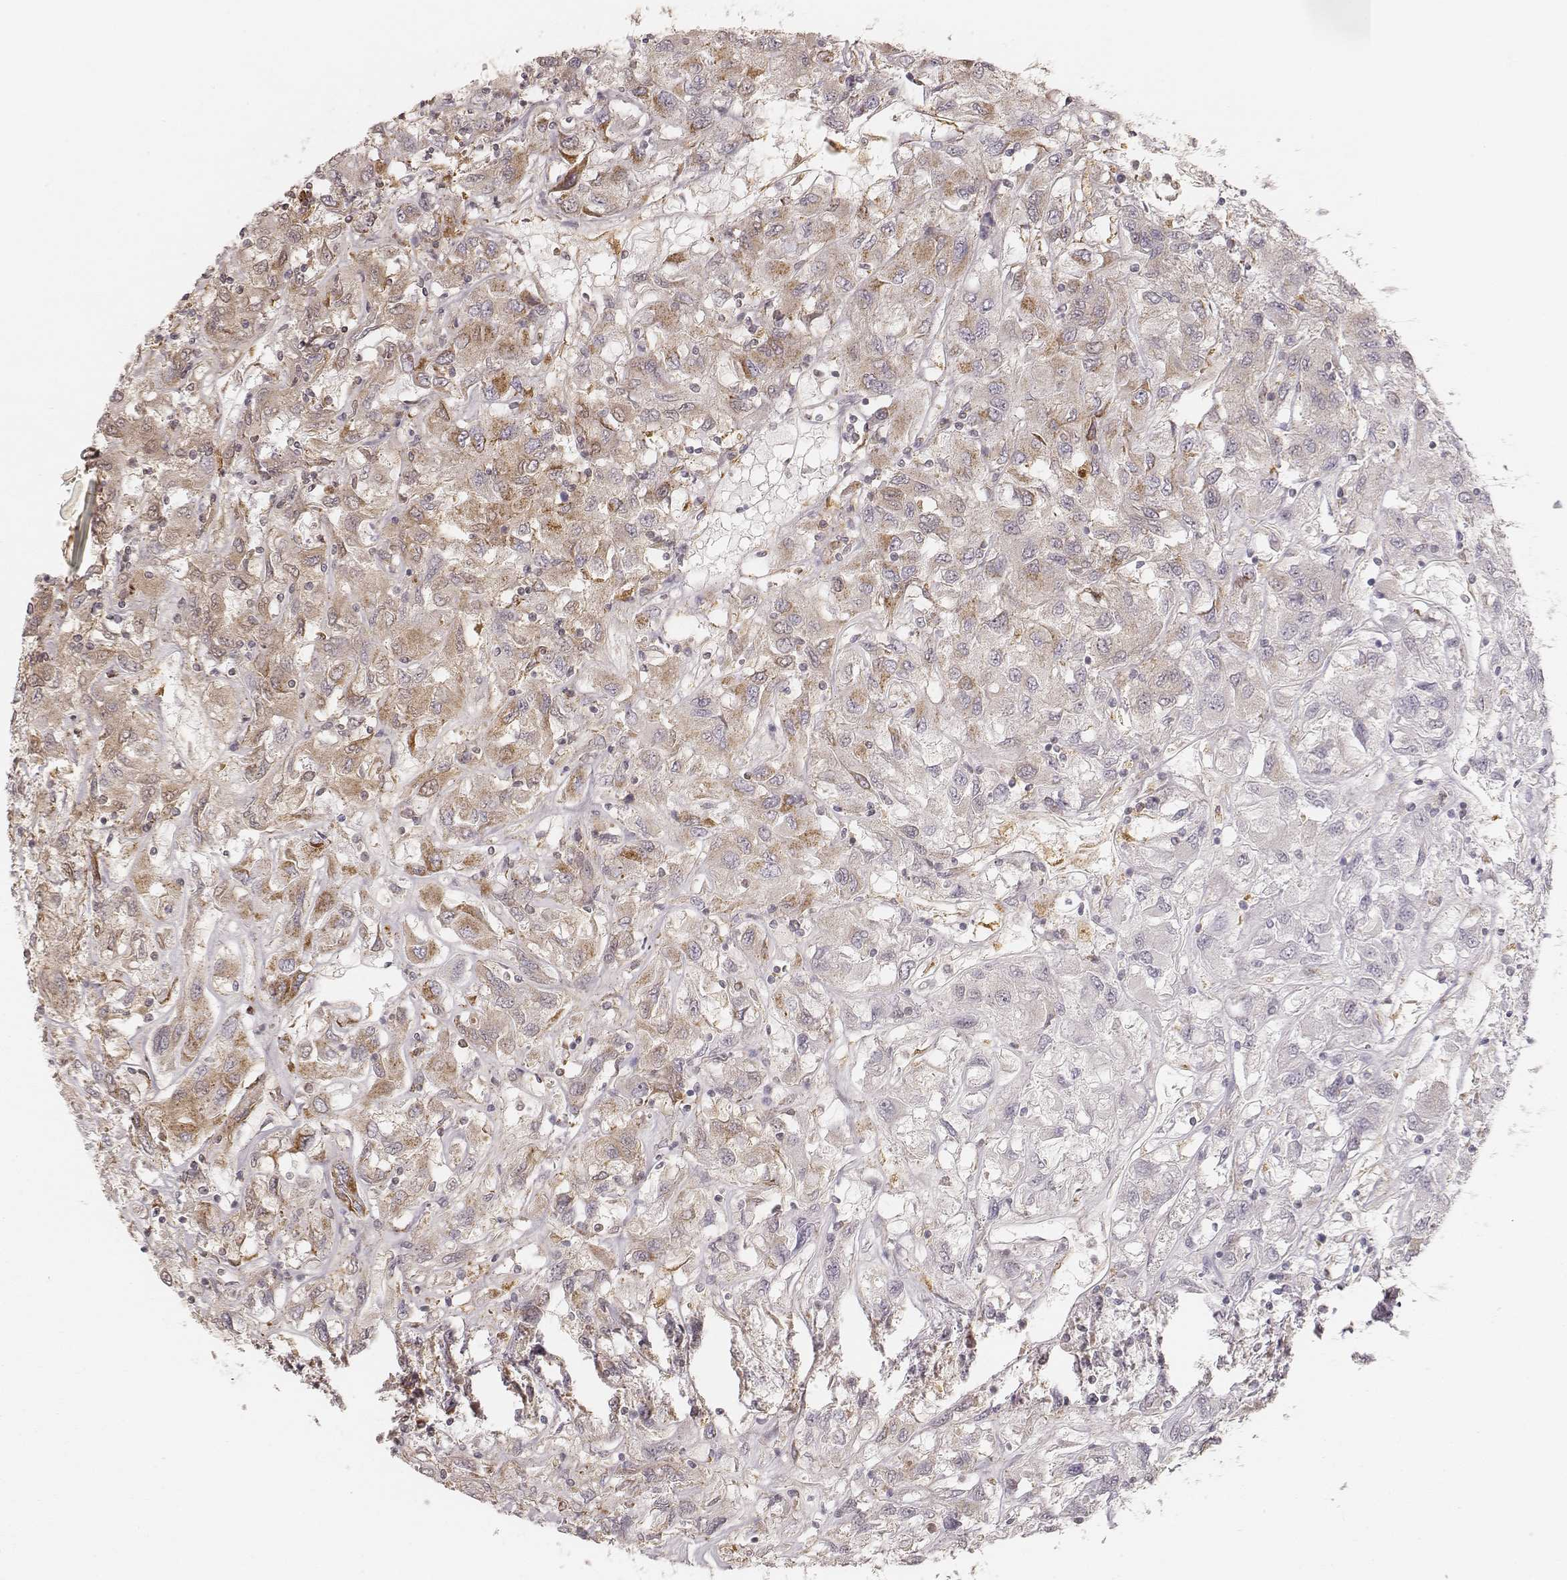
{"staining": {"intensity": "moderate", "quantity": "25%-75%", "location": "cytoplasmic/membranous"}, "tissue": "renal cancer", "cell_type": "Tumor cells", "image_type": "cancer", "snomed": [{"axis": "morphology", "description": "Adenocarcinoma, NOS"}, {"axis": "topography", "description": "Kidney"}], "caption": "Approximately 25%-75% of tumor cells in human renal cancer show moderate cytoplasmic/membranous protein staining as visualized by brown immunohistochemical staining.", "gene": "CS", "patient": {"sex": "female", "age": 76}}